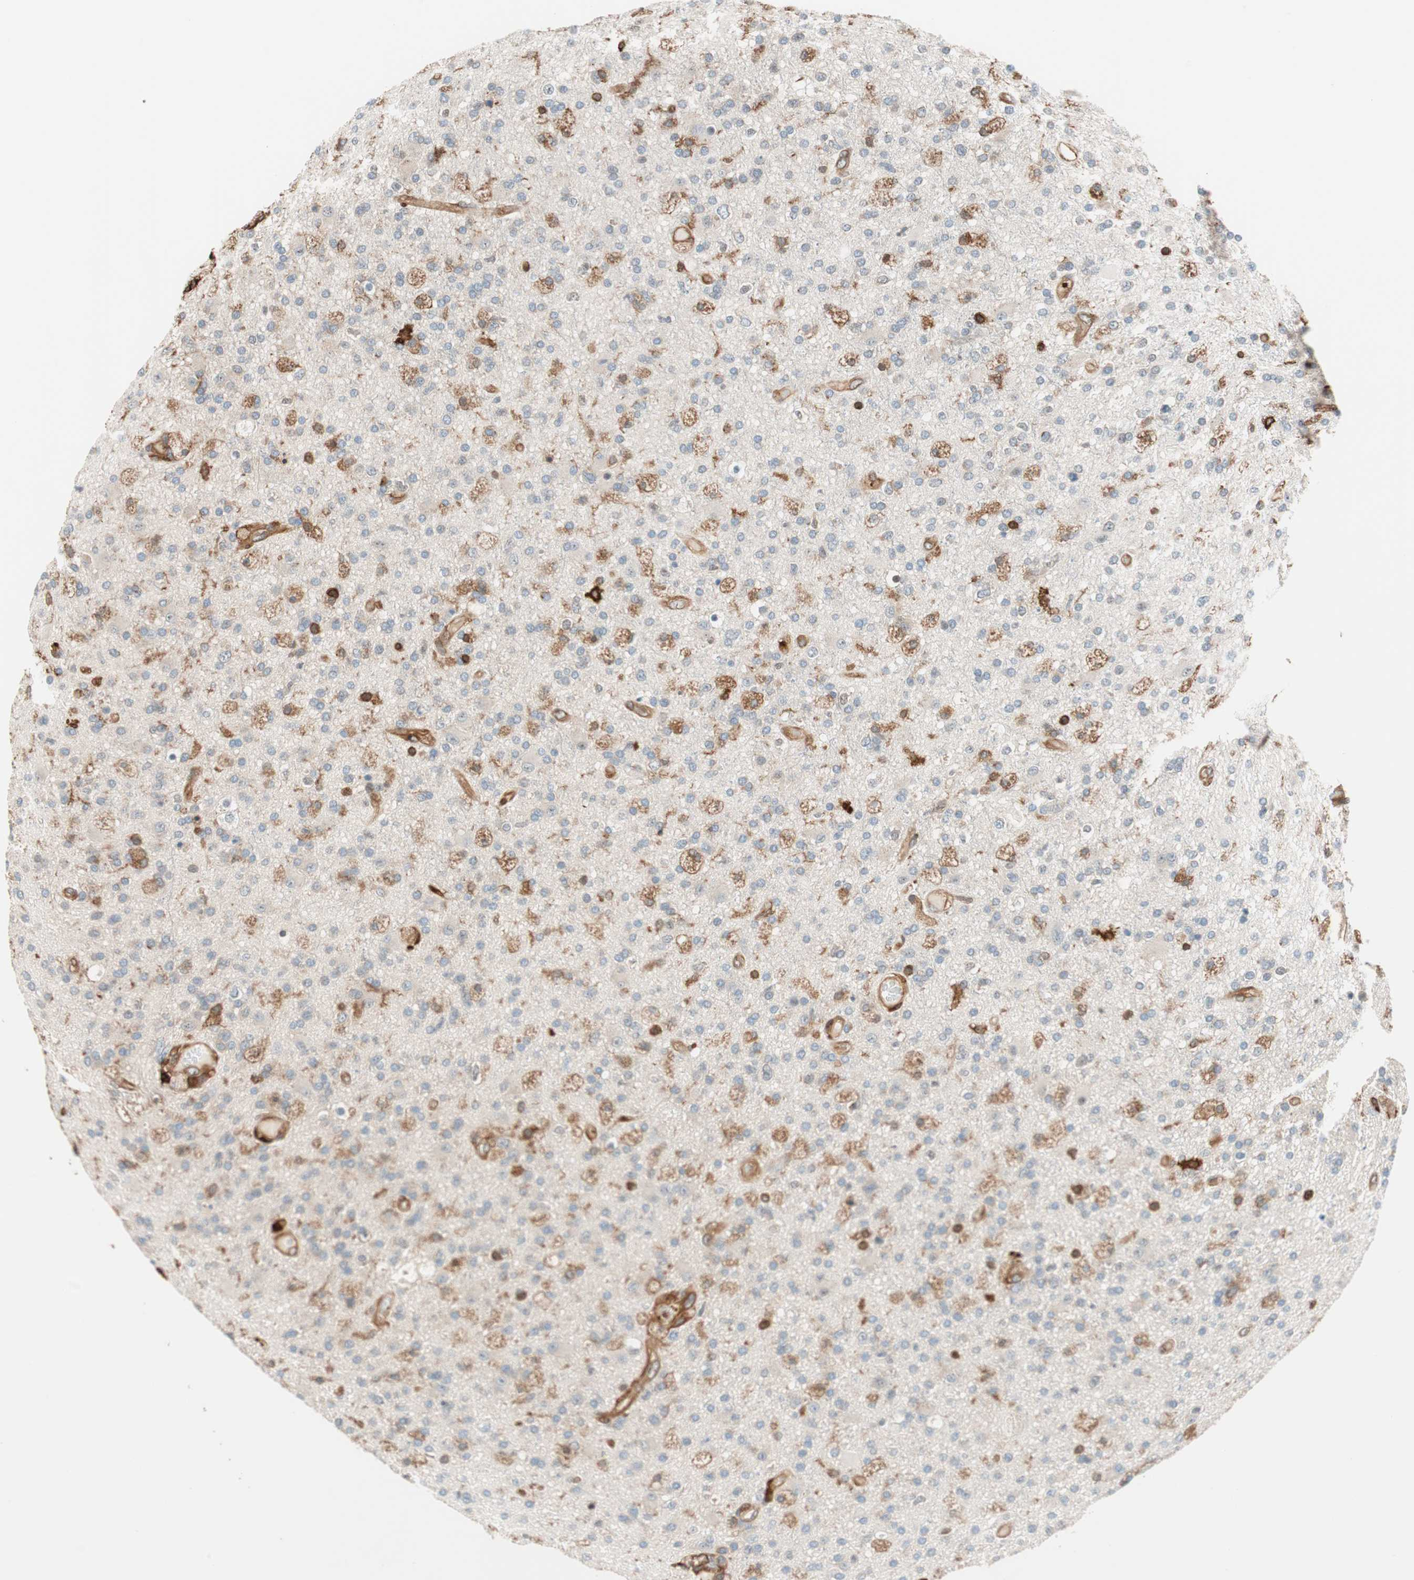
{"staining": {"intensity": "moderate", "quantity": "<25%", "location": "cytoplasmic/membranous"}, "tissue": "glioma", "cell_type": "Tumor cells", "image_type": "cancer", "snomed": [{"axis": "morphology", "description": "Glioma, malignant, High grade"}, {"axis": "topography", "description": "Brain"}], "caption": "The image displays immunohistochemical staining of malignant glioma (high-grade). There is moderate cytoplasmic/membranous staining is seen in about <25% of tumor cells.", "gene": "VASP", "patient": {"sex": "male", "age": 33}}